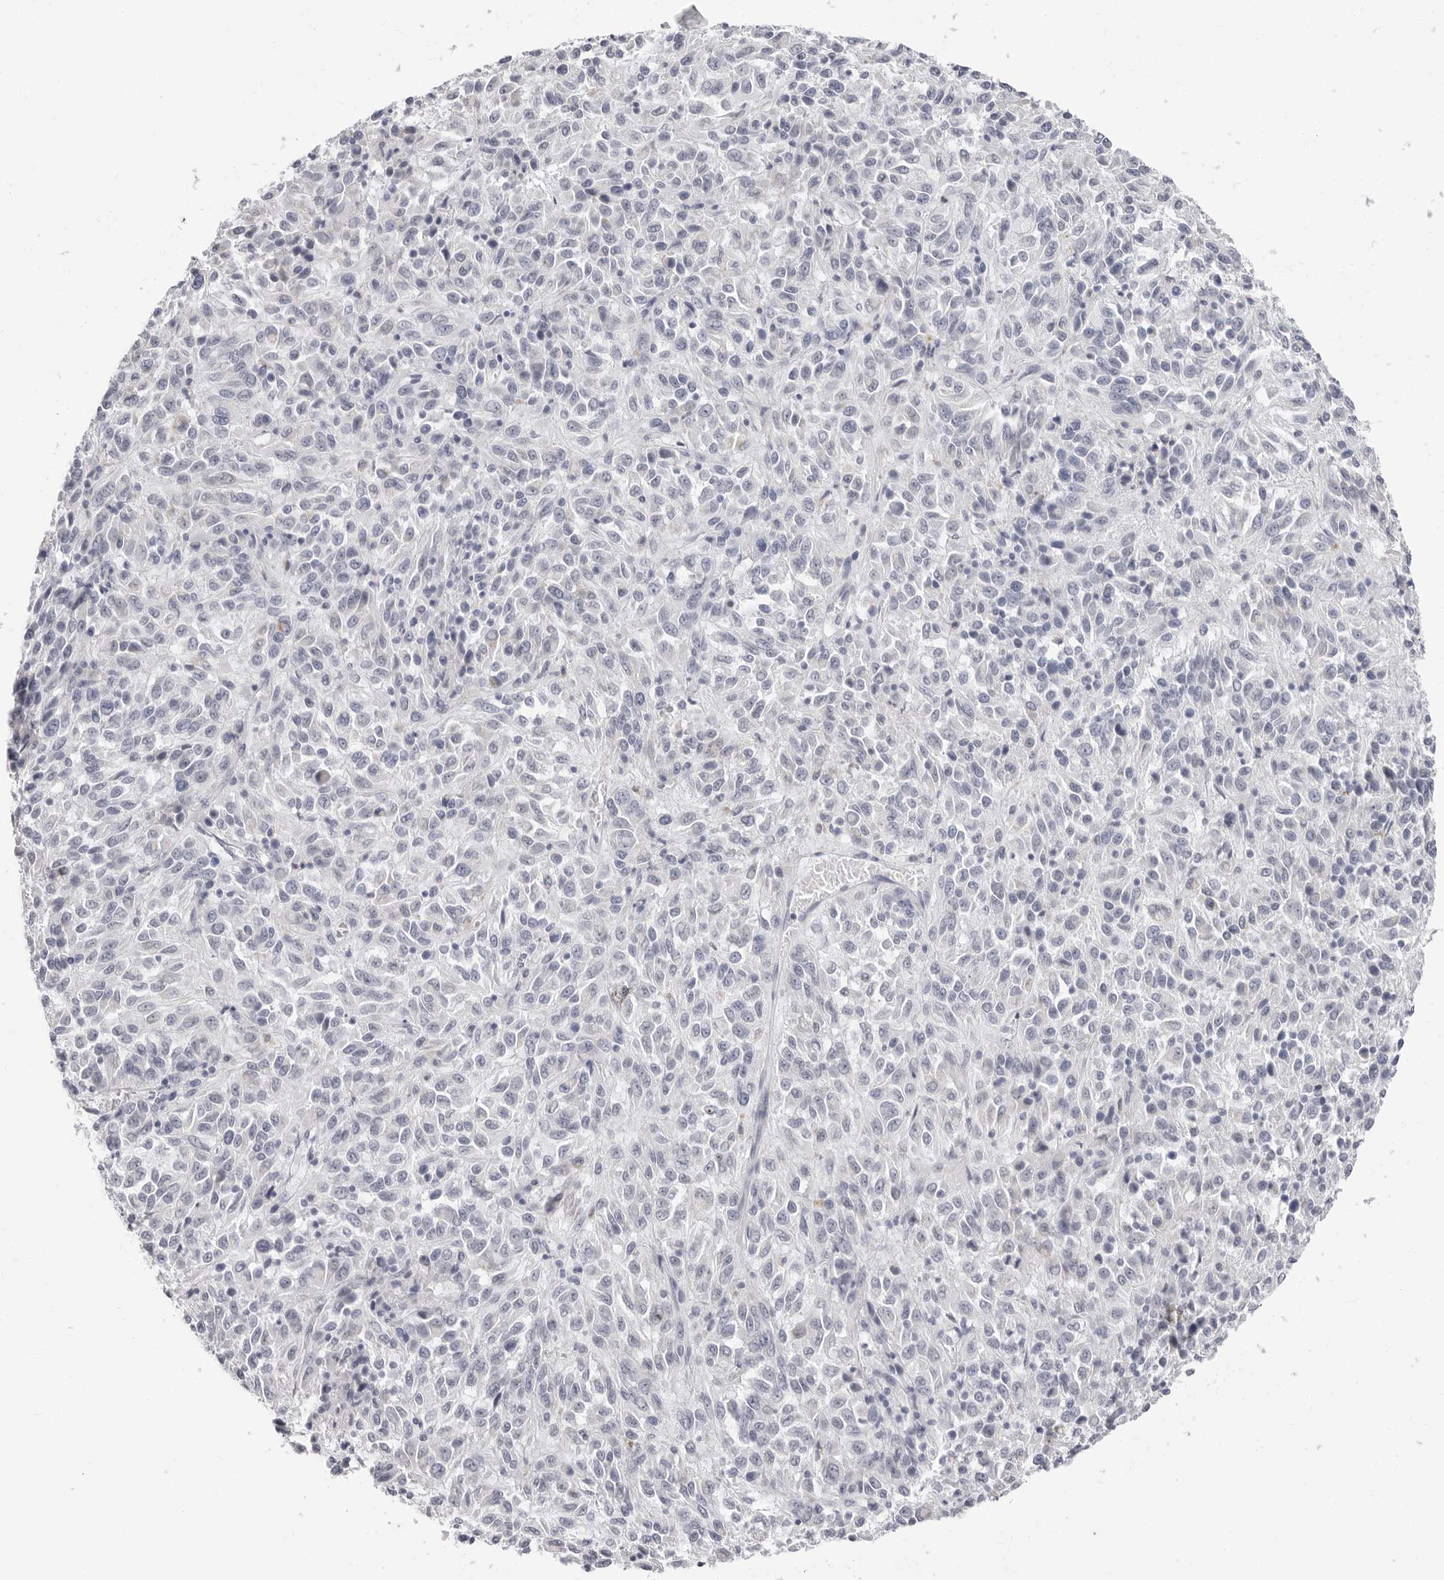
{"staining": {"intensity": "negative", "quantity": "none", "location": "none"}, "tissue": "melanoma", "cell_type": "Tumor cells", "image_type": "cancer", "snomed": [{"axis": "morphology", "description": "Malignant melanoma, Metastatic site"}, {"axis": "topography", "description": "Lung"}], "caption": "A micrograph of human malignant melanoma (metastatic site) is negative for staining in tumor cells.", "gene": "ERICH3", "patient": {"sex": "male", "age": 64}}